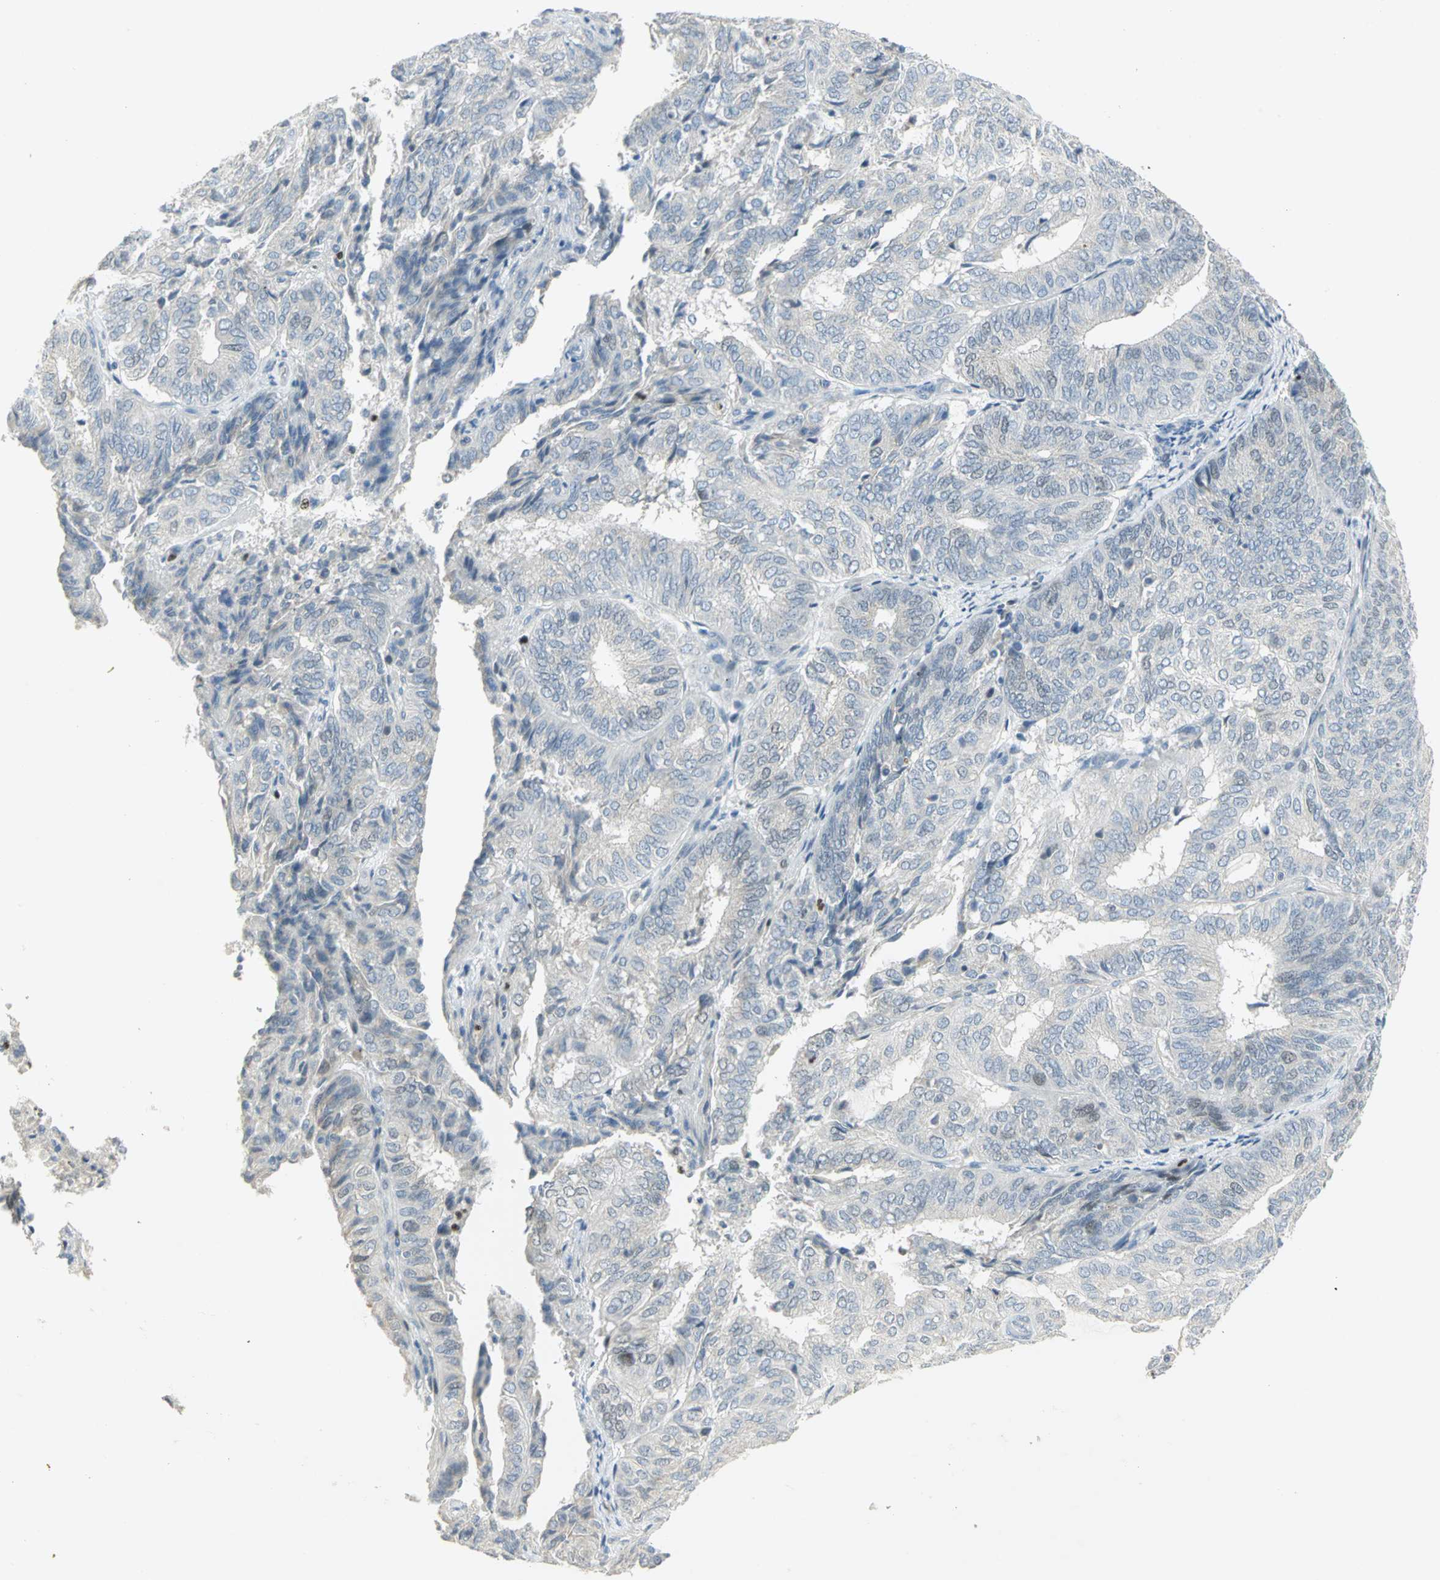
{"staining": {"intensity": "negative", "quantity": "none", "location": "none"}, "tissue": "endometrial cancer", "cell_type": "Tumor cells", "image_type": "cancer", "snomed": [{"axis": "morphology", "description": "Adenocarcinoma, NOS"}, {"axis": "topography", "description": "Uterus"}], "caption": "A histopathology image of endometrial cancer stained for a protein displays no brown staining in tumor cells.", "gene": "BCL6", "patient": {"sex": "female", "age": 60}}